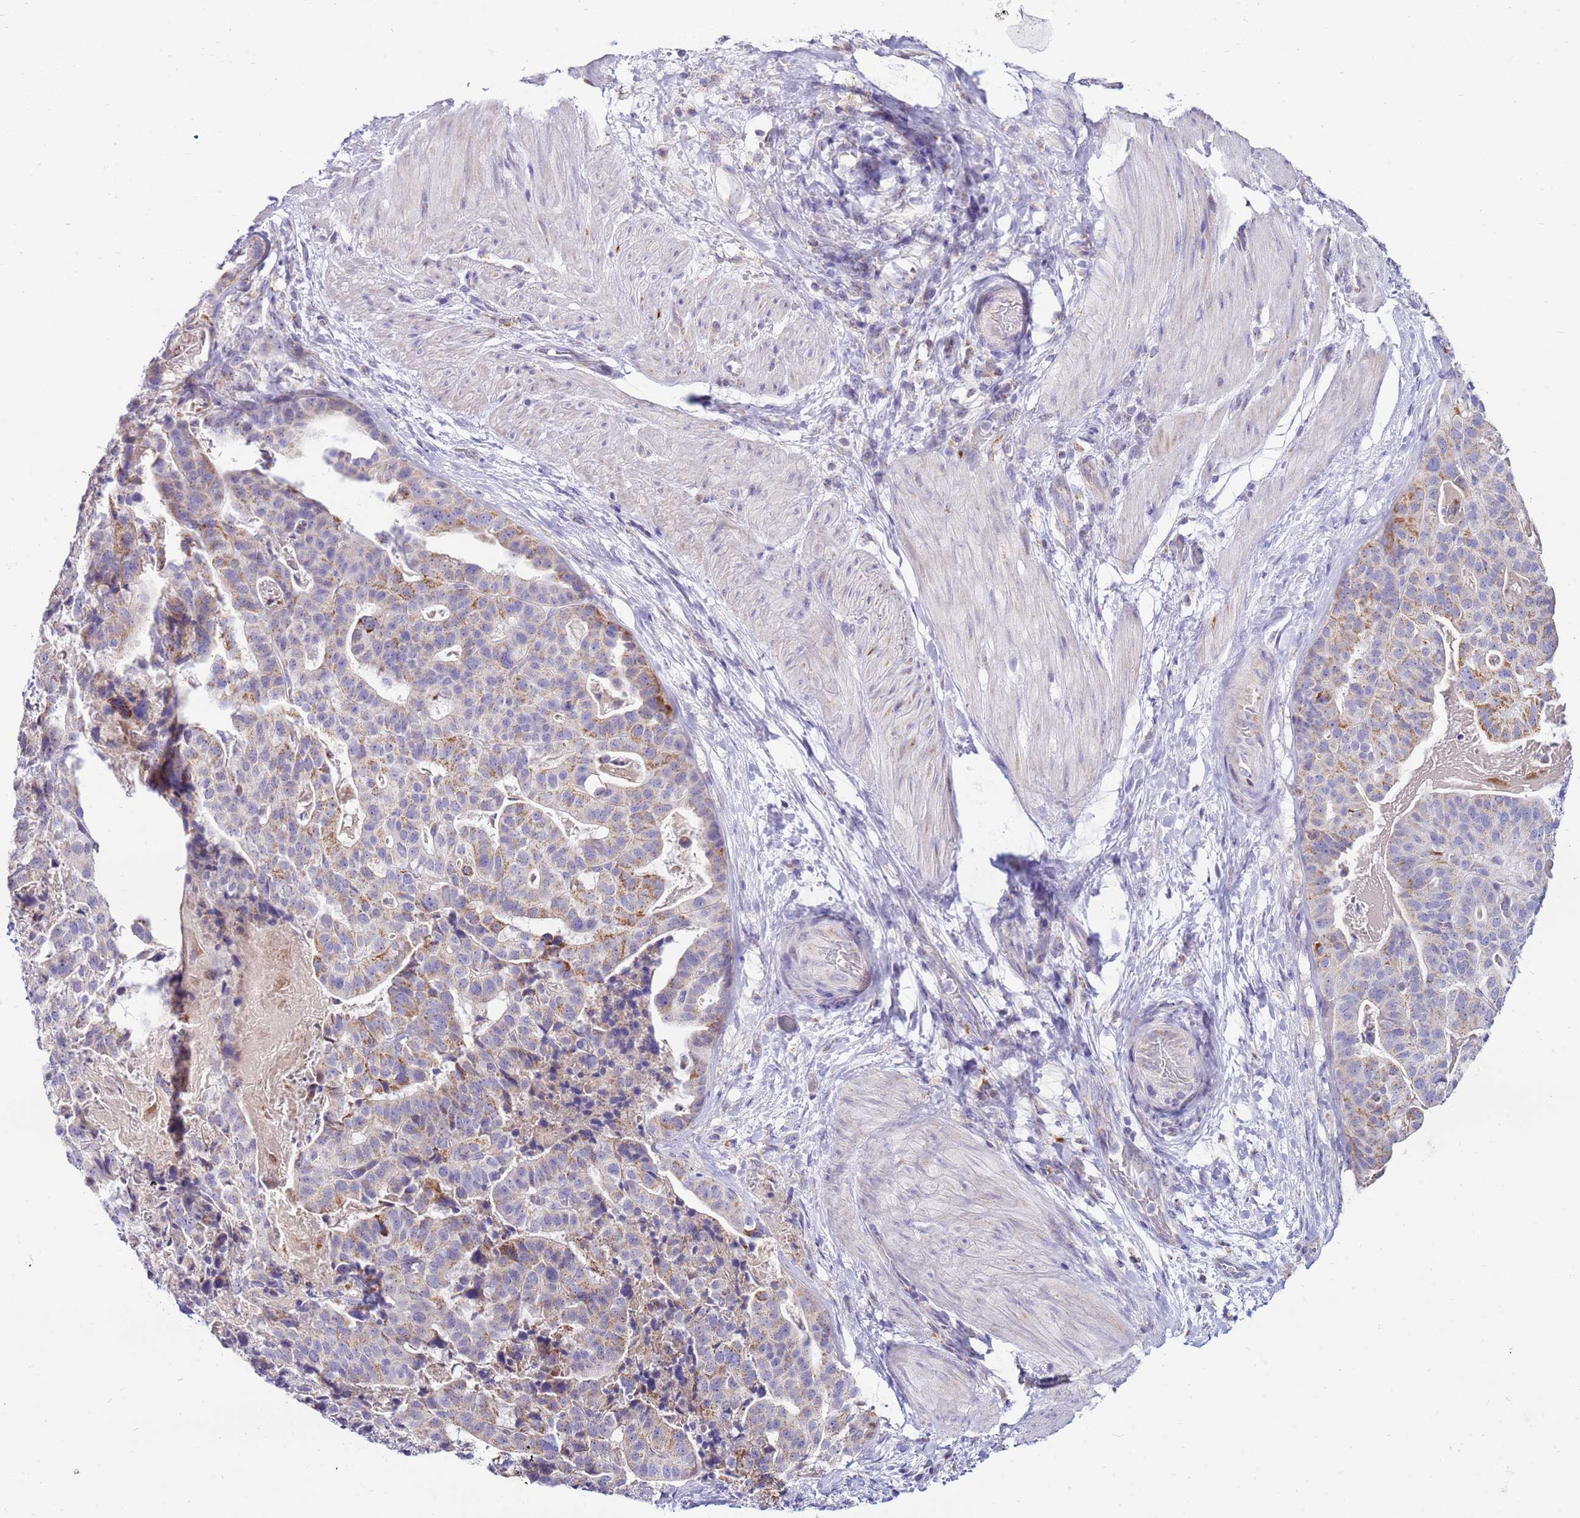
{"staining": {"intensity": "moderate", "quantity": "<25%", "location": "cytoplasmic/membranous"}, "tissue": "stomach cancer", "cell_type": "Tumor cells", "image_type": "cancer", "snomed": [{"axis": "morphology", "description": "Adenocarcinoma, NOS"}, {"axis": "topography", "description": "Stomach"}], "caption": "Tumor cells exhibit low levels of moderate cytoplasmic/membranous staining in about <25% of cells in stomach cancer (adenocarcinoma).", "gene": "IGF1R", "patient": {"sex": "male", "age": 48}}